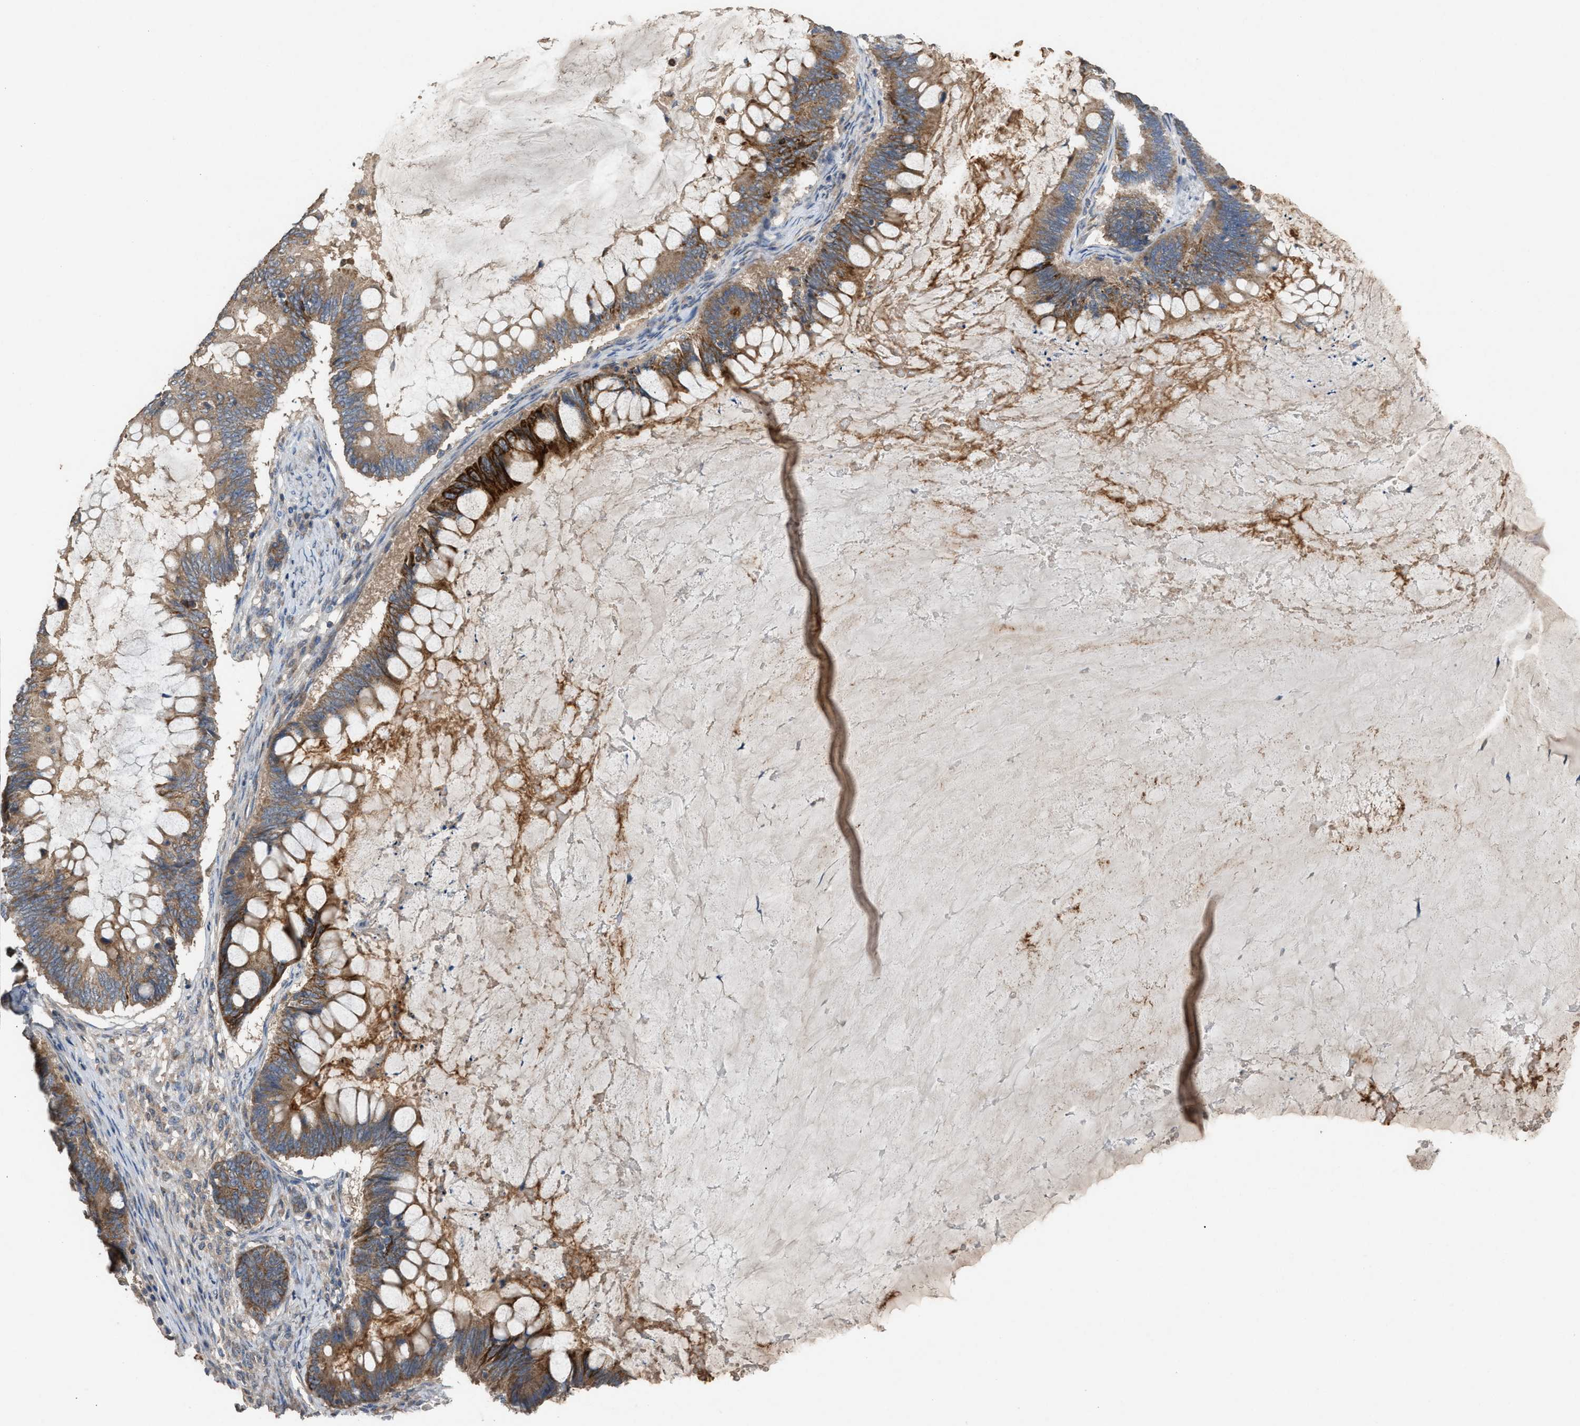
{"staining": {"intensity": "strong", "quantity": ">75%", "location": "cytoplasmic/membranous"}, "tissue": "ovarian cancer", "cell_type": "Tumor cells", "image_type": "cancer", "snomed": [{"axis": "morphology", "description": "Cystadenocarcinoma, mucinous, NOS"}, {"axis": "topography", "description": "Ovary"}], "caption": "This histopathology image displays immunohistochemistry staining of ovarian mucinous cystadenocarcinoma, with high strong cytoplasmic/membranous expression in approximately >75% of tumor cells.", "gene": "TPK1", "patient": {"sex": "female", "age": 61}}